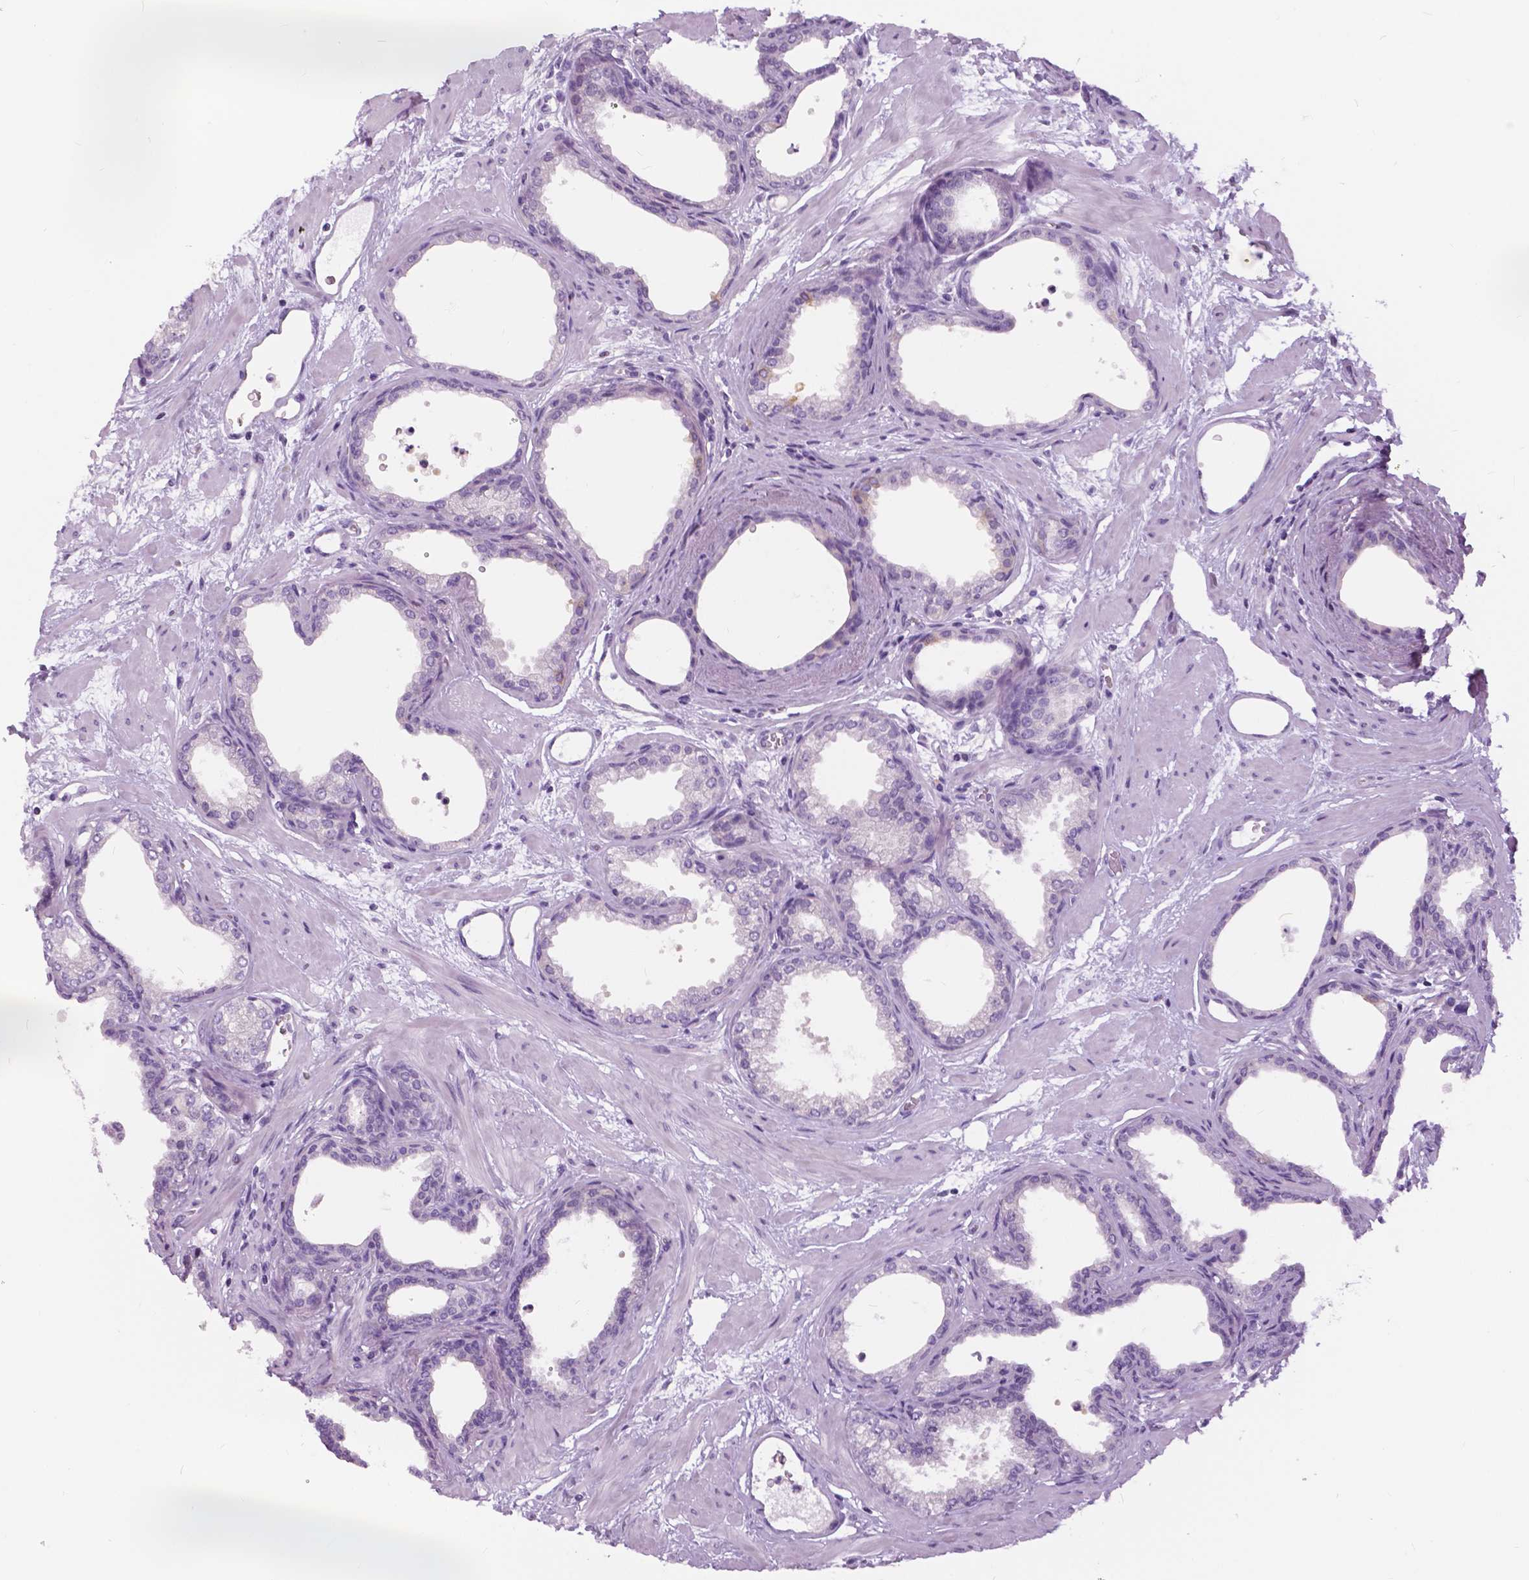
{"staining": {"intensity": "negative", "quantity": "none", "location": "none"}, "tissue": "prostate", "cell_type": "Glandular cells", "image_type": "normal", "snomed": [{"axis": "morphology", "description": "Normal tissue, NOS"}, {"axis": "topography", "description": "Prostate"}], "caption": "Immunohistochemistry image of benign human prostate stained for a protein (brown), which displays no positivity in glandular cells. The staining is performed using DAB (3,3'-diaminobenzidine) brown chromogen with nuclei counter-stained in using hematoxylin.", "gene": "TP53TG5", "patient": {"sex": "male", "age": 37}}